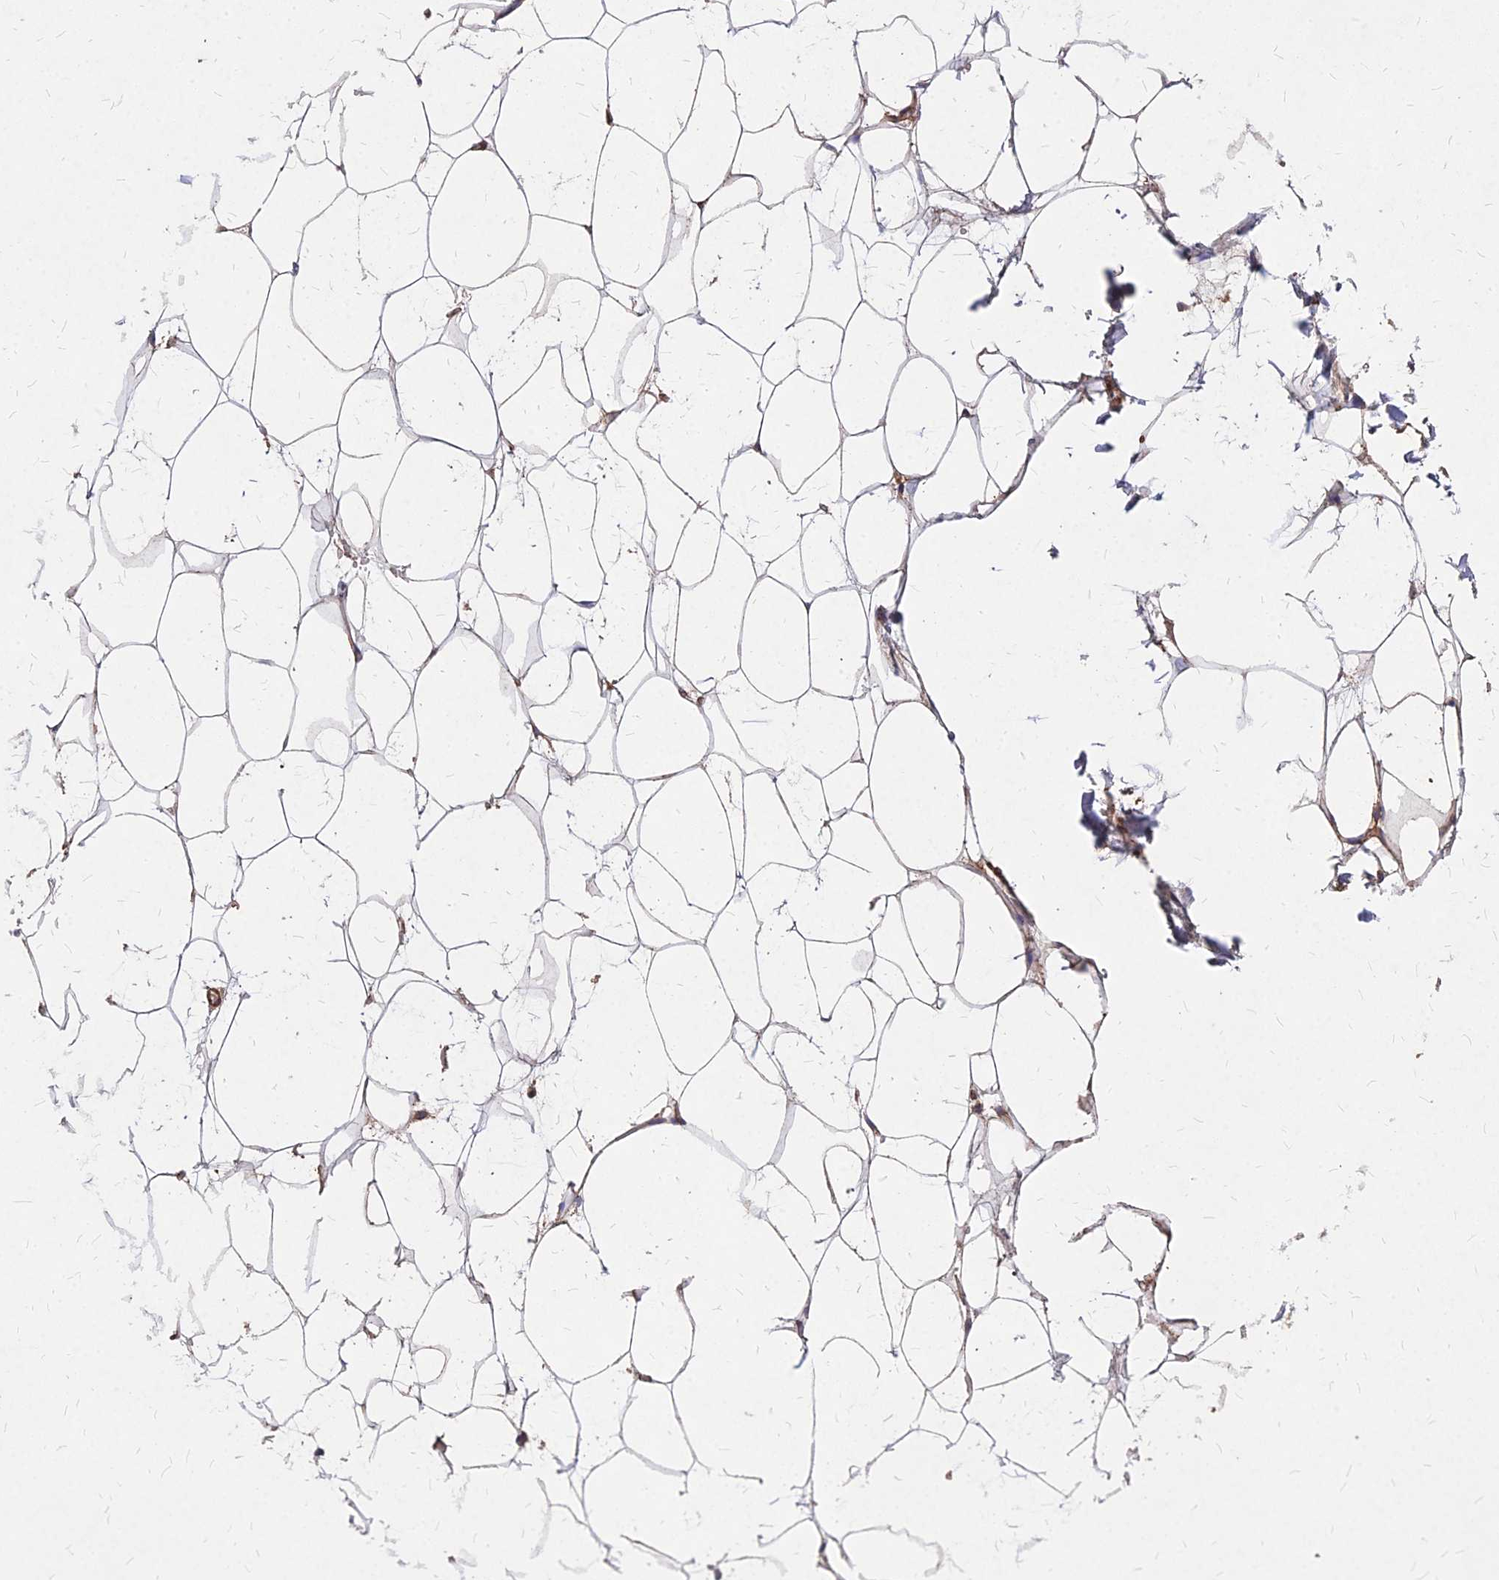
{"staining": {"intensity": "weak", "quantity": ">75%", "location": "cytoplasmic/membranous"}, "tissue": "adipose tissue", "cell_type": "Adipocytes", "image_type": "normal", "snomed": [{"axis": "morphology", "description": "Normal tissue, NOS"}, {"axis": "topography", "description": "Breast"}, {"axis": "topography", "description": "Adipose tissue"}], "caption": "A photomicrograph of adipose tissue stained for a protein reveals weak cytoplasmic/membranous brown staining in adipocytes. (DAB (3,3'-diaminobenzidine) = brown stain, brightfield microscopy at high magnification).", "gene": "EFCC1", "patient": {"sex": "female", "age": 25}}